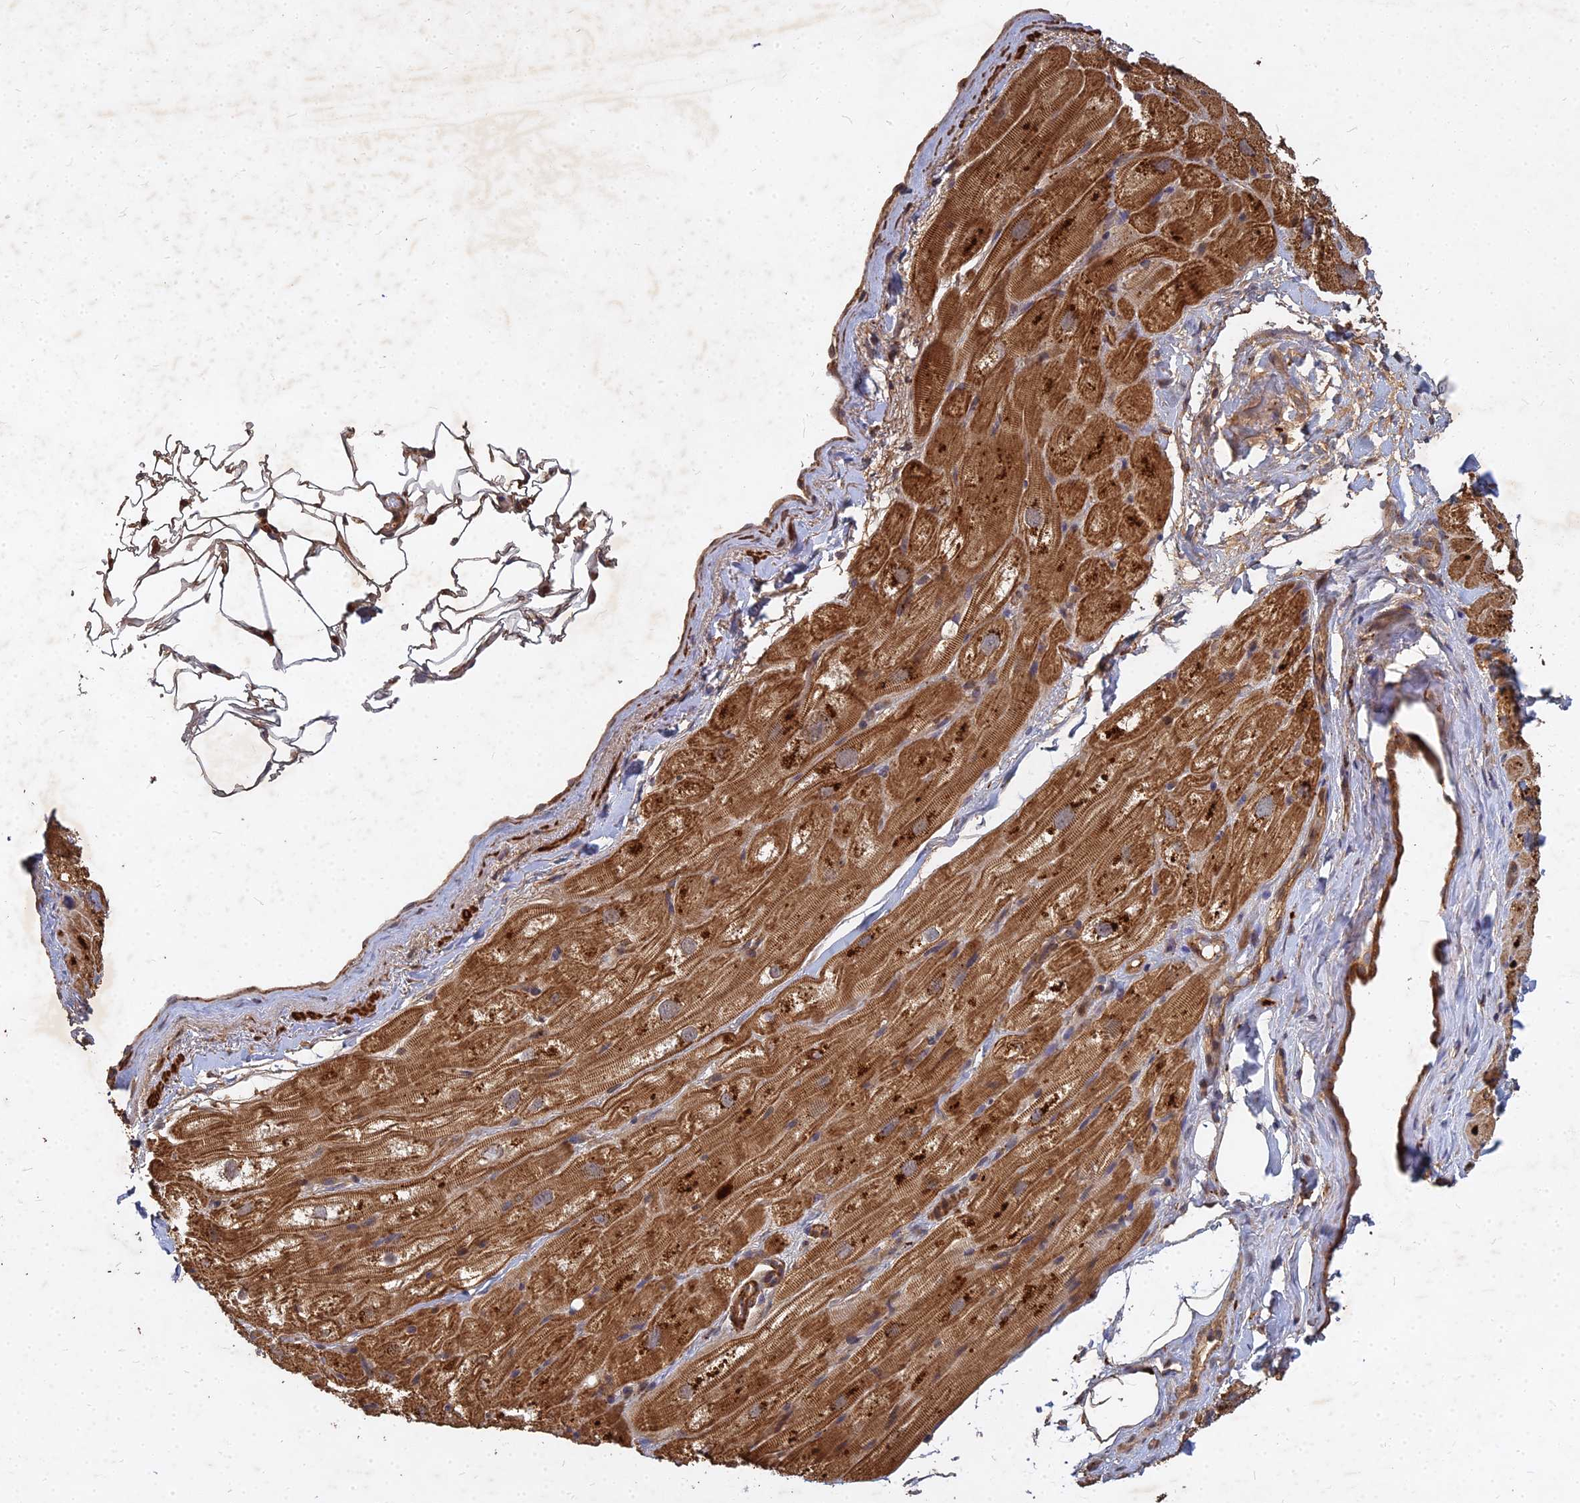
{"staining": {"intensity": "strong", "quantity": ">75%", "location": "cytoplasmic/membranous"}, "tissue": "heart muscle", "cell_type": "Cardiomyocytes", "image_type": "normal", "snomed": [{"axis": "morphology", "description": "Normal tissue, NOS"}, {"axis": "topography", "description": "Heart"}], "caption": "An immunohistochemistry micrograph of benign tissue is shown. Protein staining in brown highlights strong cytoplasmic/membranous positivity in heart muscle within cardiomyocytes. (Stains: DAB in brown, nuclei in blue, Microscopy: brightfield microscopy at high magnification).", "gene": "UBE2W", "patient": {"sex": "male", "age": 50}}